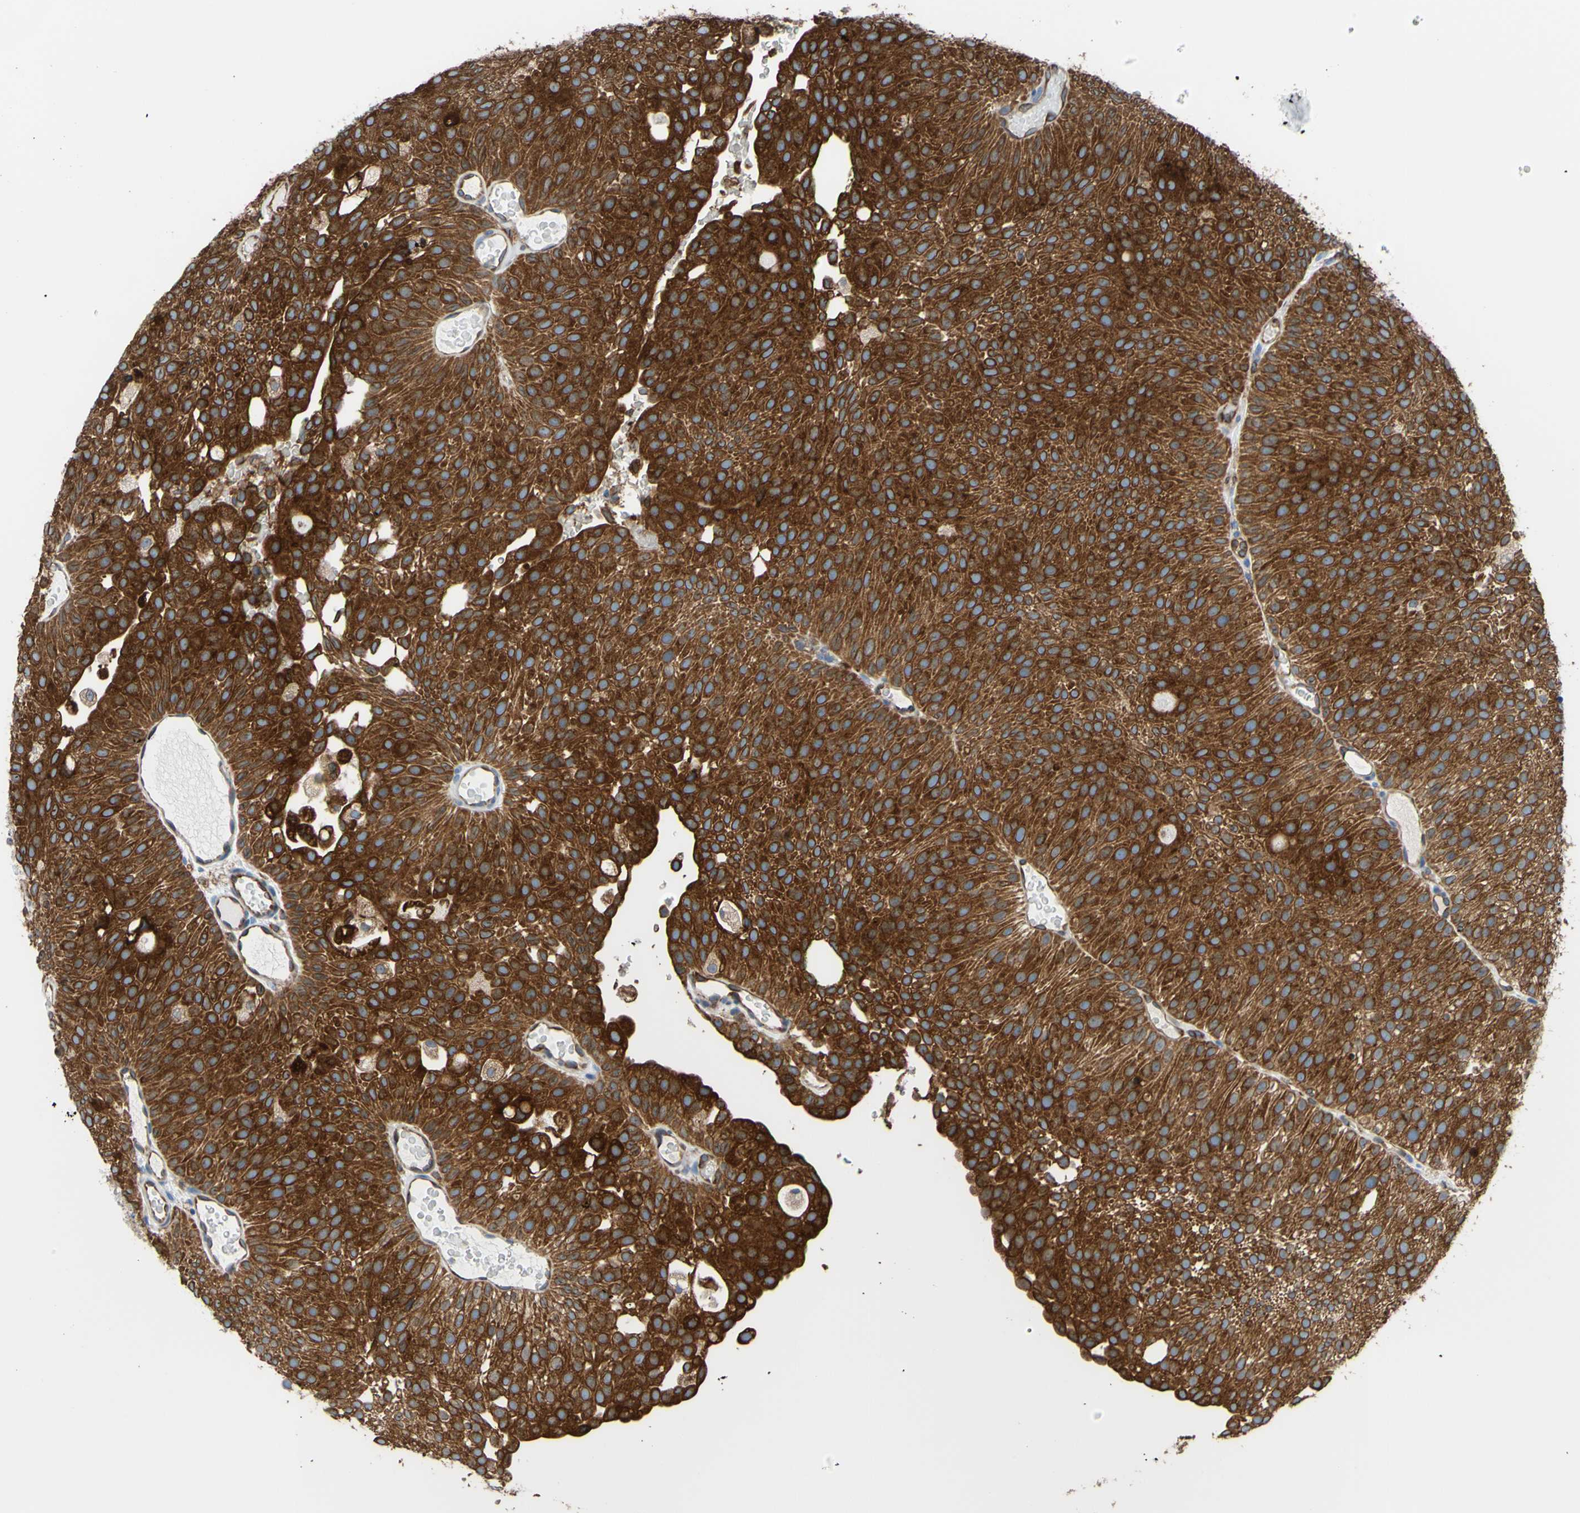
{"staining": {"intensity": "strong", "quantity": ">75%", "location": "cytoplasmic/membranous"}, "tissue": "urothelial cancer", "cell_type": "Tumor cells", "image_type": "cancer", "snomed": [{"axis": "morphology", "description": "Urothelial carcinoma, Low grade"}, {"axis": "topography", "description": "Urinary bladder"}], "caption": "High-magnification brightfield microscopy of urothelial carcinoma (low-grade) stained with DAB (brown) and counterstained with hematoxylin (blue). tumor cells exhibit strong cytoplasmic/membranous expression is seen in about>75% of cells. Using DAB (3,3'-diaminobenzidine) (brown) and hematoxylin (blue) stains, captured at high magnification using brightfield microscopy.", "gene": "MGST2", "patient": {"sex": "male", "age": 78}}